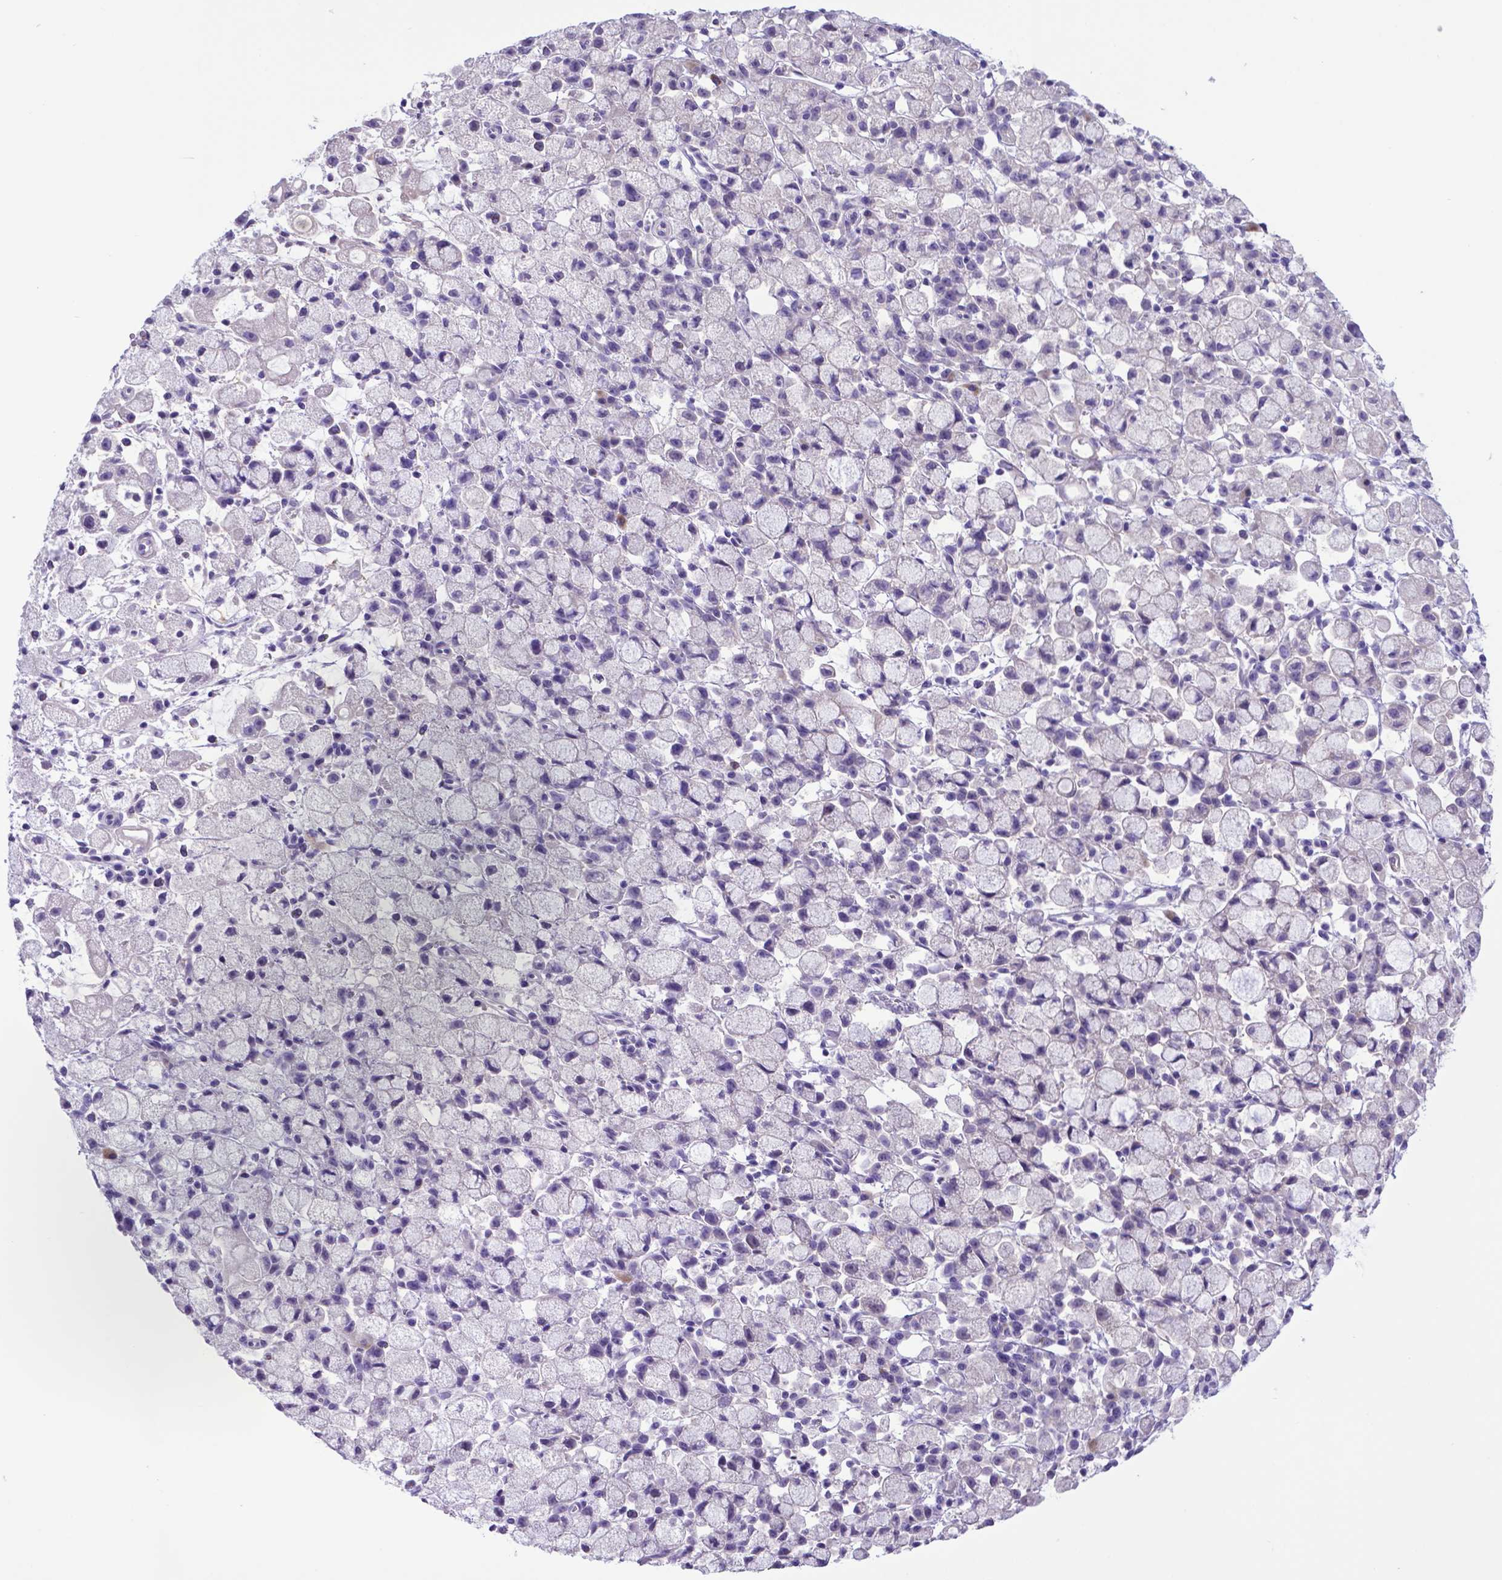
{"staining": {"intensity": "negative", "quantity": "none", "location": "none"}, "tissue": "stomach cancer", "cell_type": "Tumor cells", "image_type": "cancer", "snomed": [{"axis": "morphology", "description": "Adenocarcinoma, NOS"}, {"axis": "topography", "description": "Stomach"}], "caption": "Immunohistochemistry (IHC) image of human stomach cancer (adenocarcinoma) stained for a protein (brown), which reveals no staining in tumor cells.", "gene": "ADRA2B", "patient": {"sex": "male", "age": 58}}